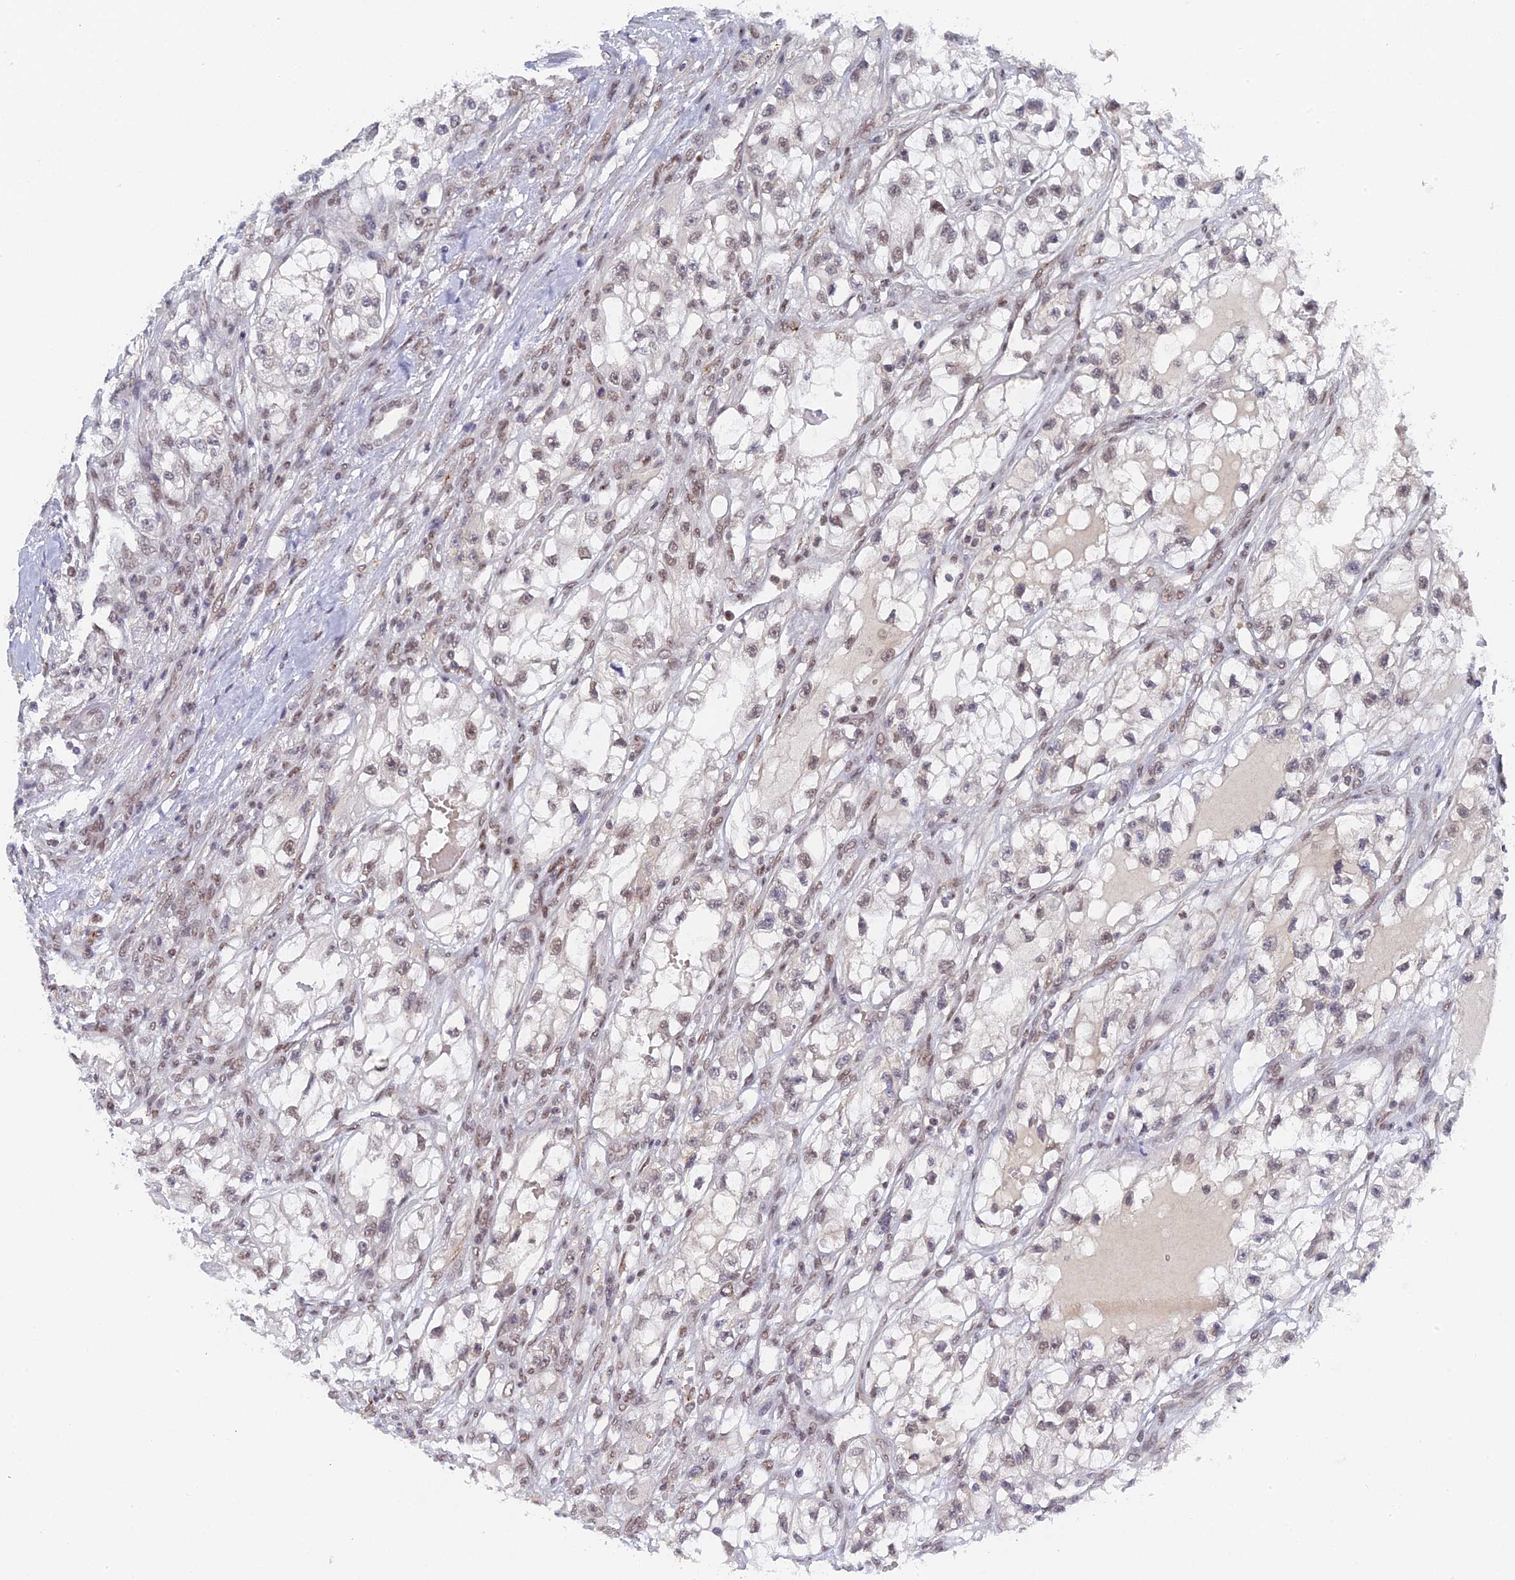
{"staining": {"intensity": "weak", "quantity": "25%-75%", "location": "nuclear"}, "tissue": "renal cancer", "cell_type": "Tumor cells", "image_type": "cancer", "snomed": [{"axis": "morphology", "description": "Adenocarcinoma, NOS"}, {"axis": "topography", "description": "Kidney"}], "caption": "Weak nuclear protein expression is seen in approximately 25%-75% of tumor cells in renal cancer. (IHC, brightfield microscopy, high magnification).", "gene": "CCDC85A", "patient": {"sex": "female", "age": 57}}